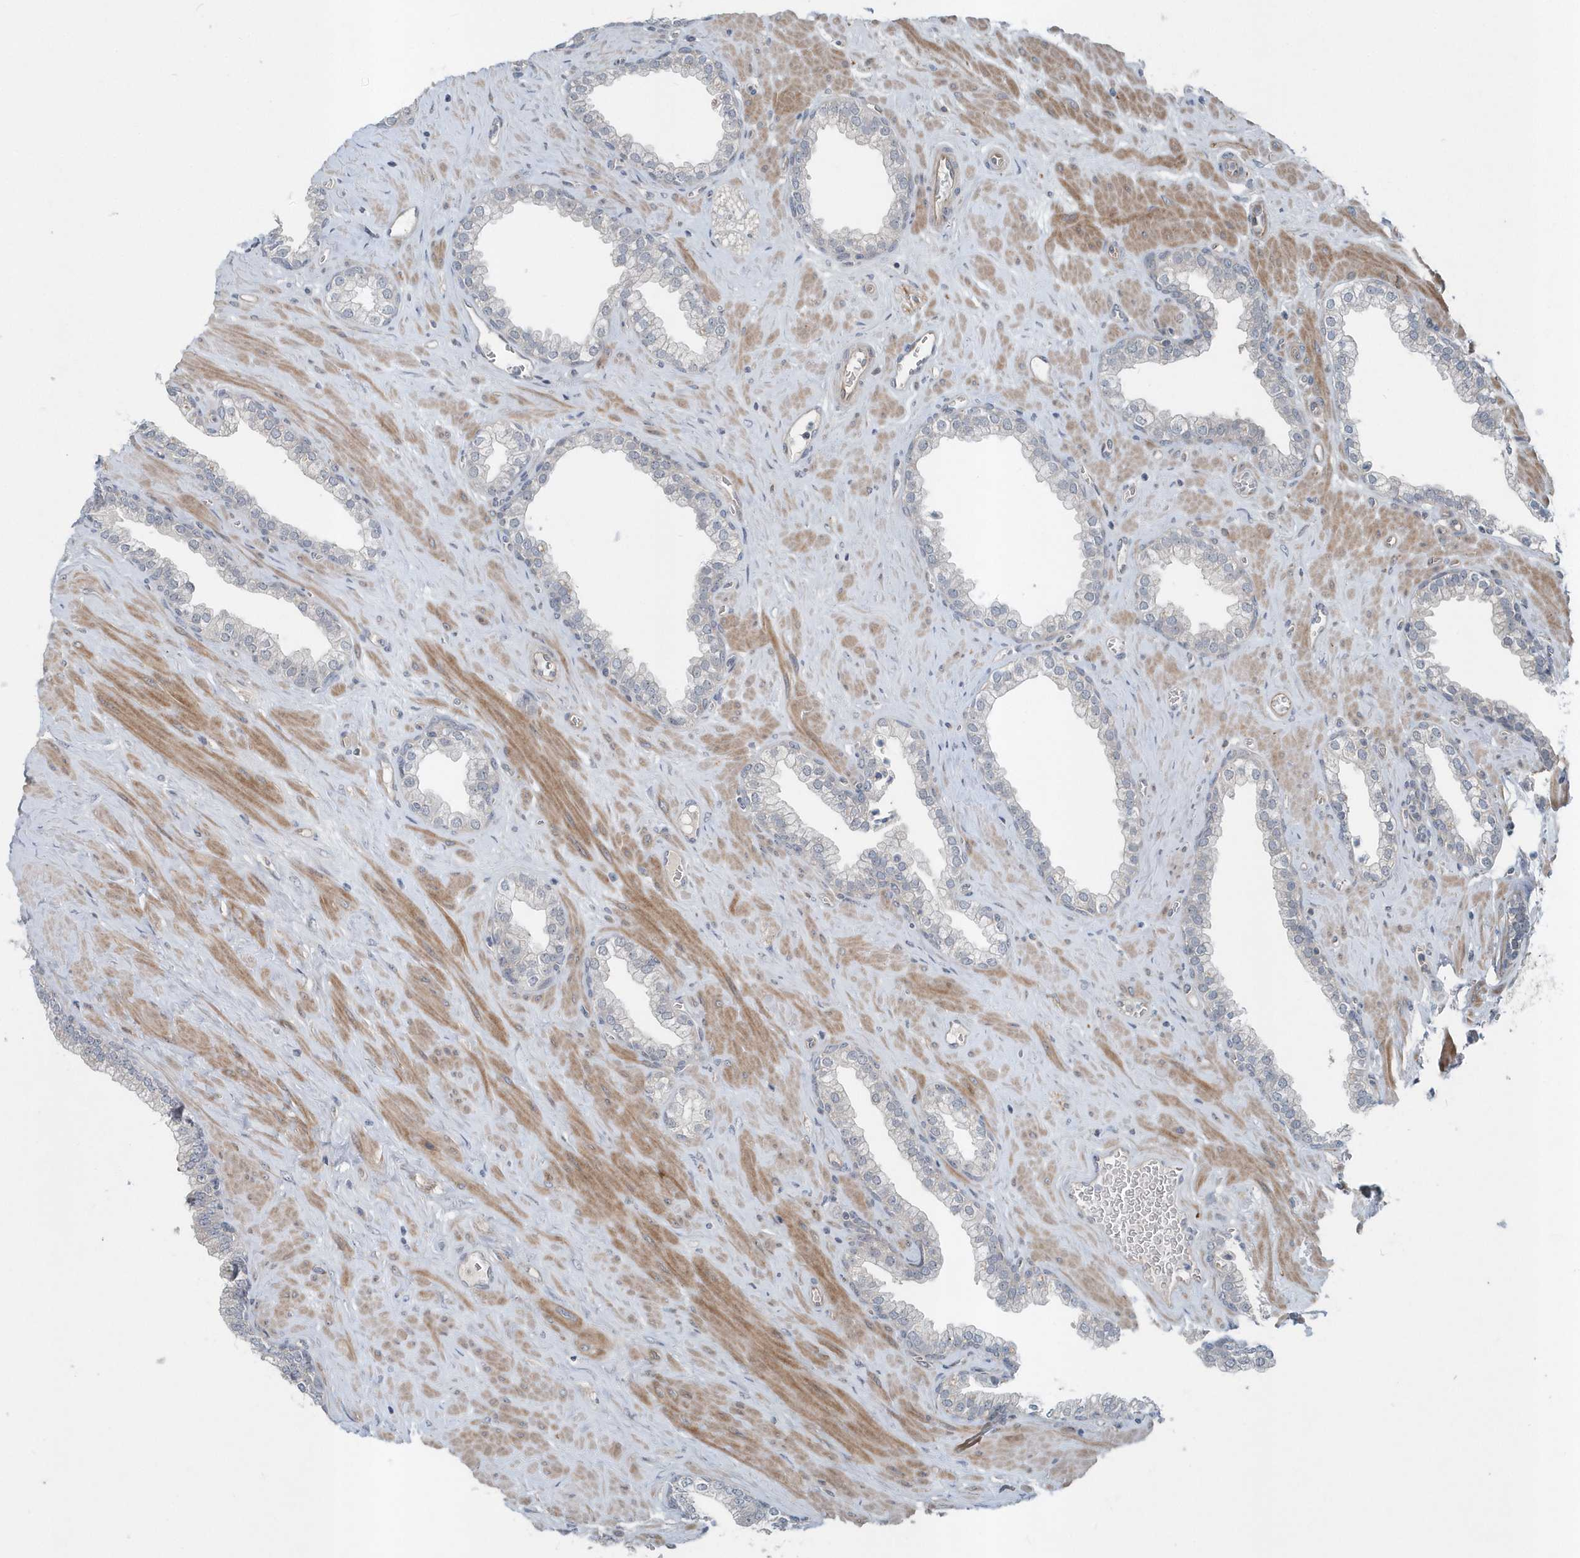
{"staining": {"intensity": "negative", "quantity": "none", "location": "none"}, "tissue": "prostate", "cell_type": "Glandular cells", "image_type": "normal", "snomed": [{"axis": "morphology", "description": "Normal tissue, NOS"}, {"axis": "morphology", "description": "Urothelial carcinoma, Low grade"}, {"axis": "topography", "description": "Urinary bladder"}, {"axis": "topography", "description": "Prostate"}], "caption": "The image demonstrates no significant positivity in glandular cells of prostate. (DAB immunohistochemistry (IHC) visualized using brightfield microscopy, high magnification).", "gene": "MCC", "patient": {"sex": "male", "age": 60}}